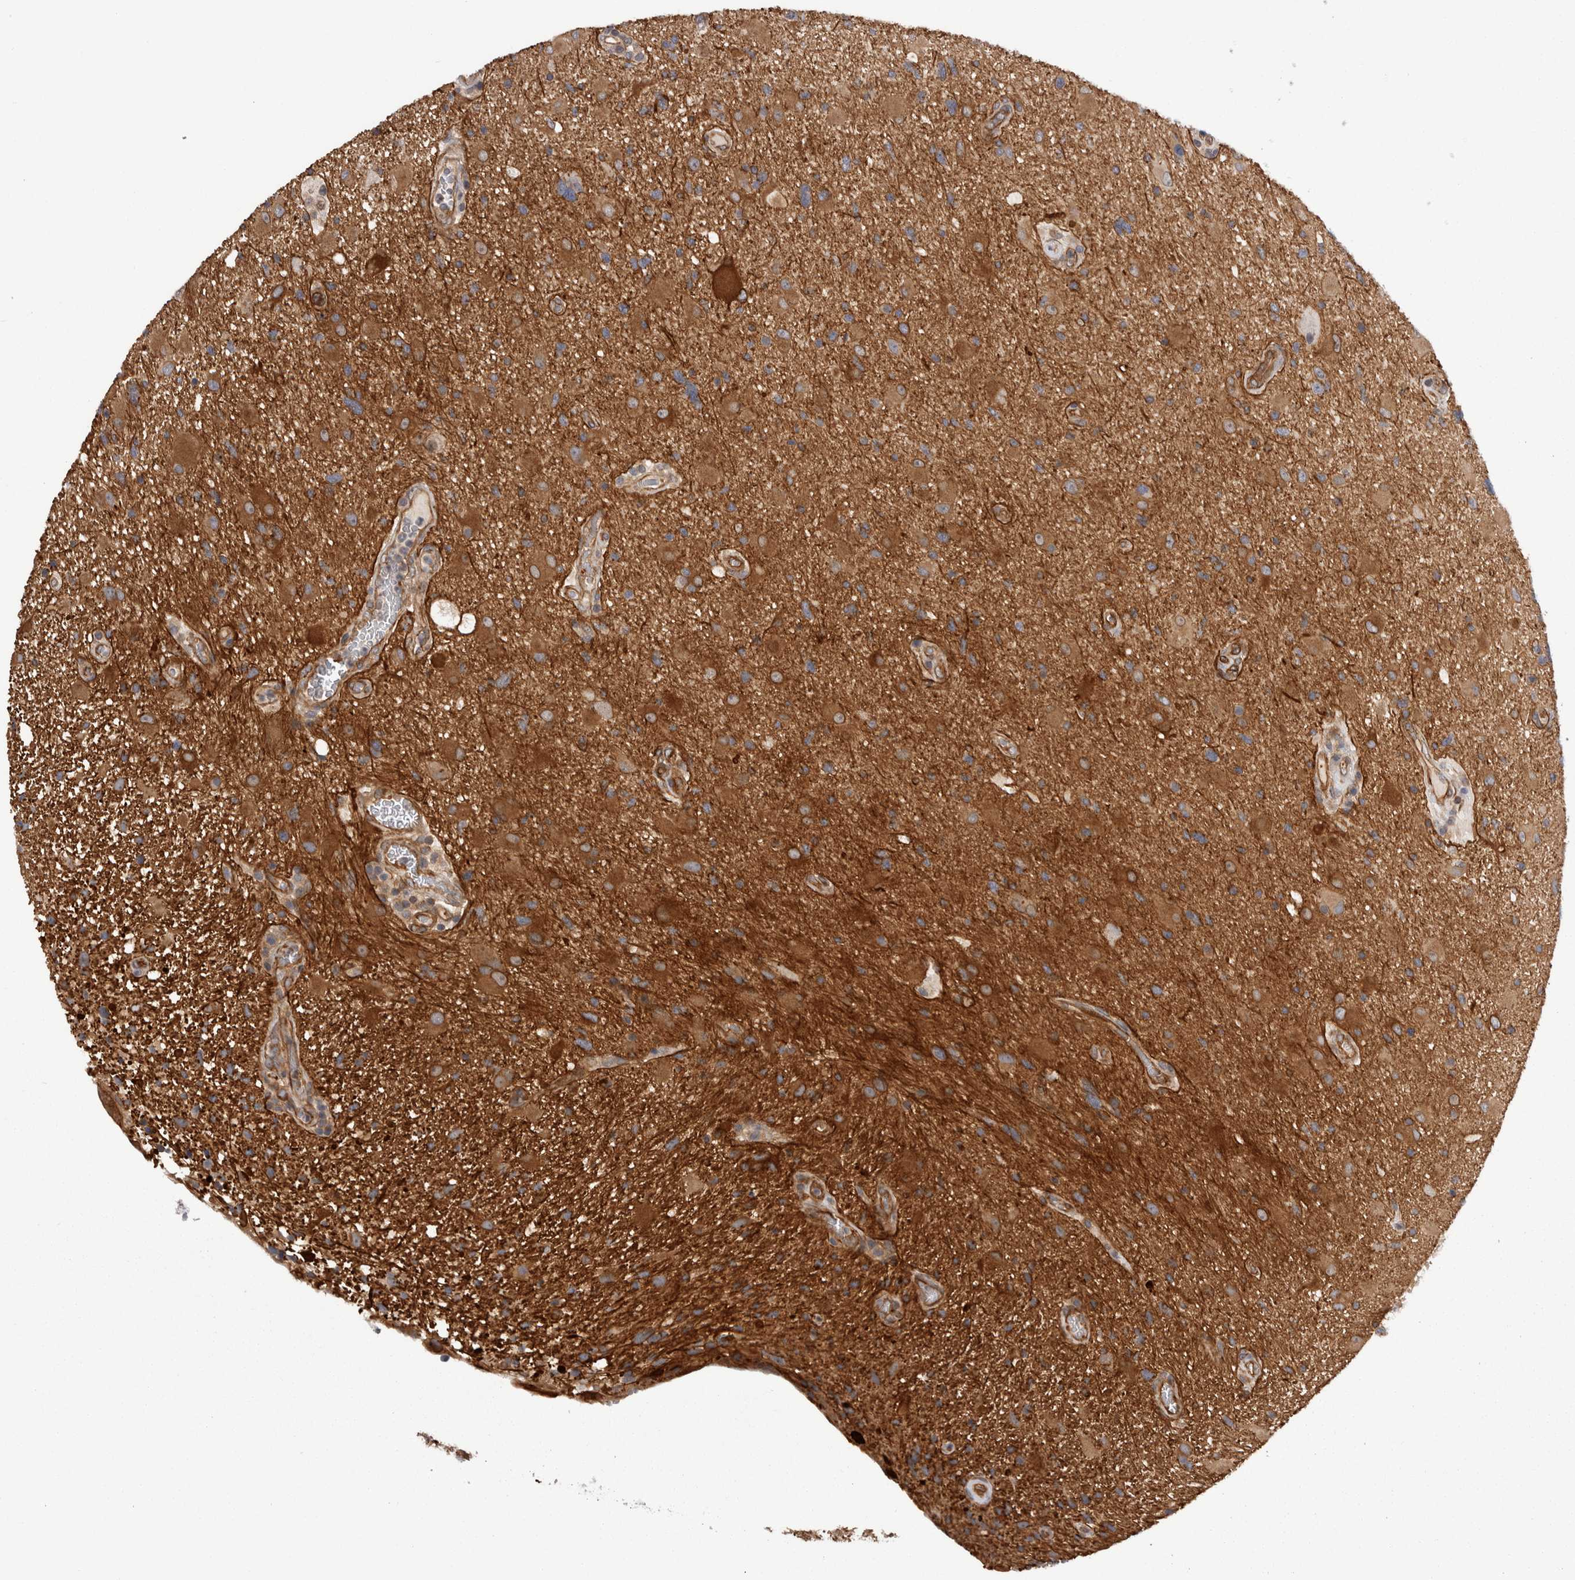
{"staining": {"intensity": "strong", "quantity": "25%-75%", "location": "cytoplasmic/membranous"}, "tissue": "glioma", "cell_type": "Tumor cells", "image_type": "cancer", "snomed": [{"axis": "morphology", "description": "Glioma, malignant, High grade"}, {"axis": "topography", "description": "Brain"}], "caption": "Brown immunohistochemical staining in high-grade glioma (malignant) reveals strong cytoplasmic/membranous positivity in about 25%-75% of tumor cells.", "gene": "RMDN1", "patient": {"sex": "male", "age": 33}}